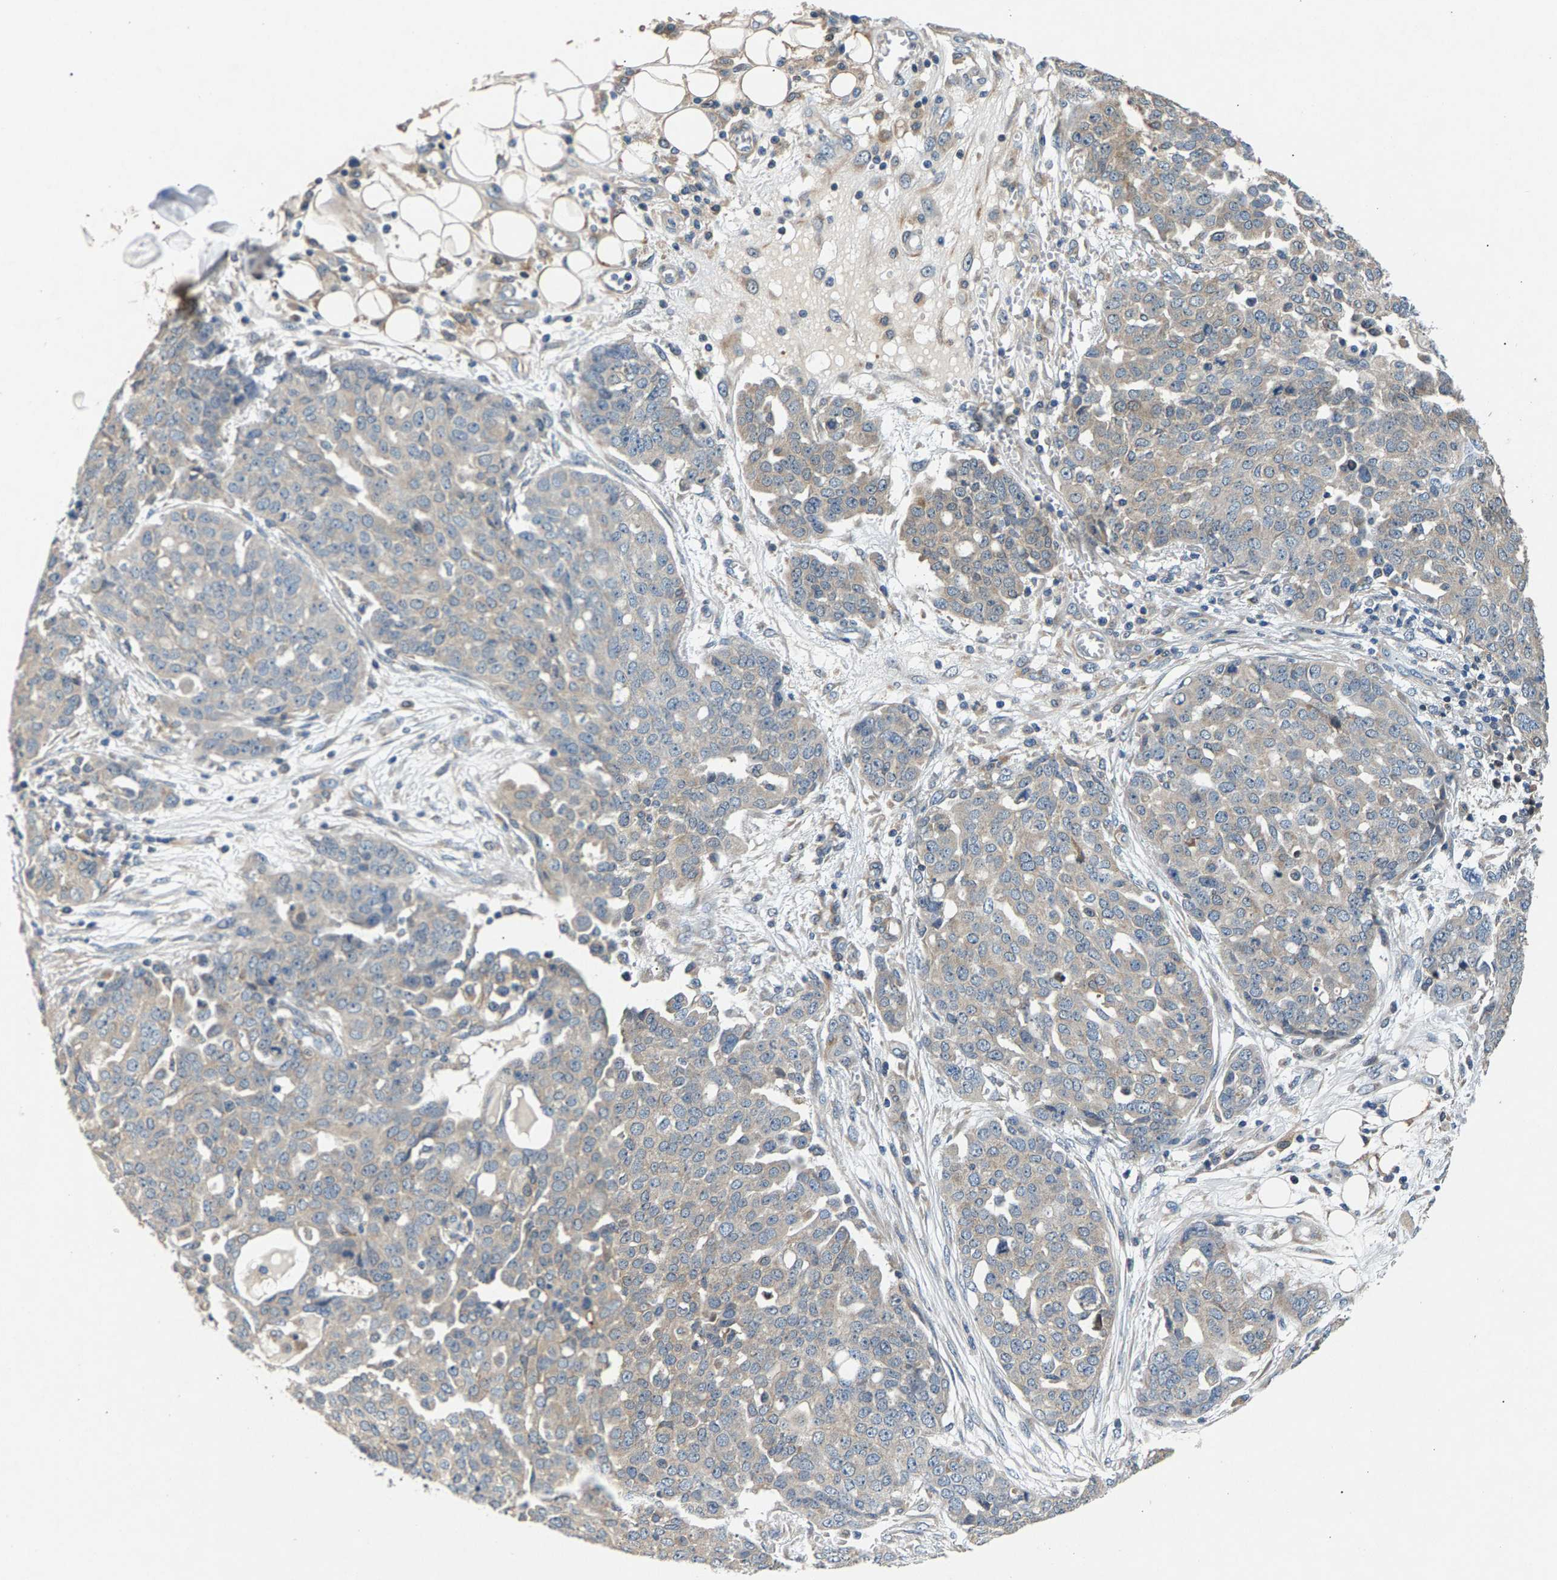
{"staining": {"intensity": "weak", "quantity": "<25%", "location": "cytoplasmic/membranous"}, "tissue": "ovarian cancer", "cell_type": "Tumor cells", "image_type": "cancer", "snomed": [{"axis": "morphology", "description": "Cystadenocarcinoma, serous, NOS"}, {"axis": "topography", "description": "Soft tissue"}, {"axis": "topography", "description": "Ovary"}], "caption": "IHC of ovarian cancer (serous cystadenocarcinoma) demonstrates no expression in tumor cells.", "gene": "NT5C", "patient": {"sex": "female", "age": 57}}